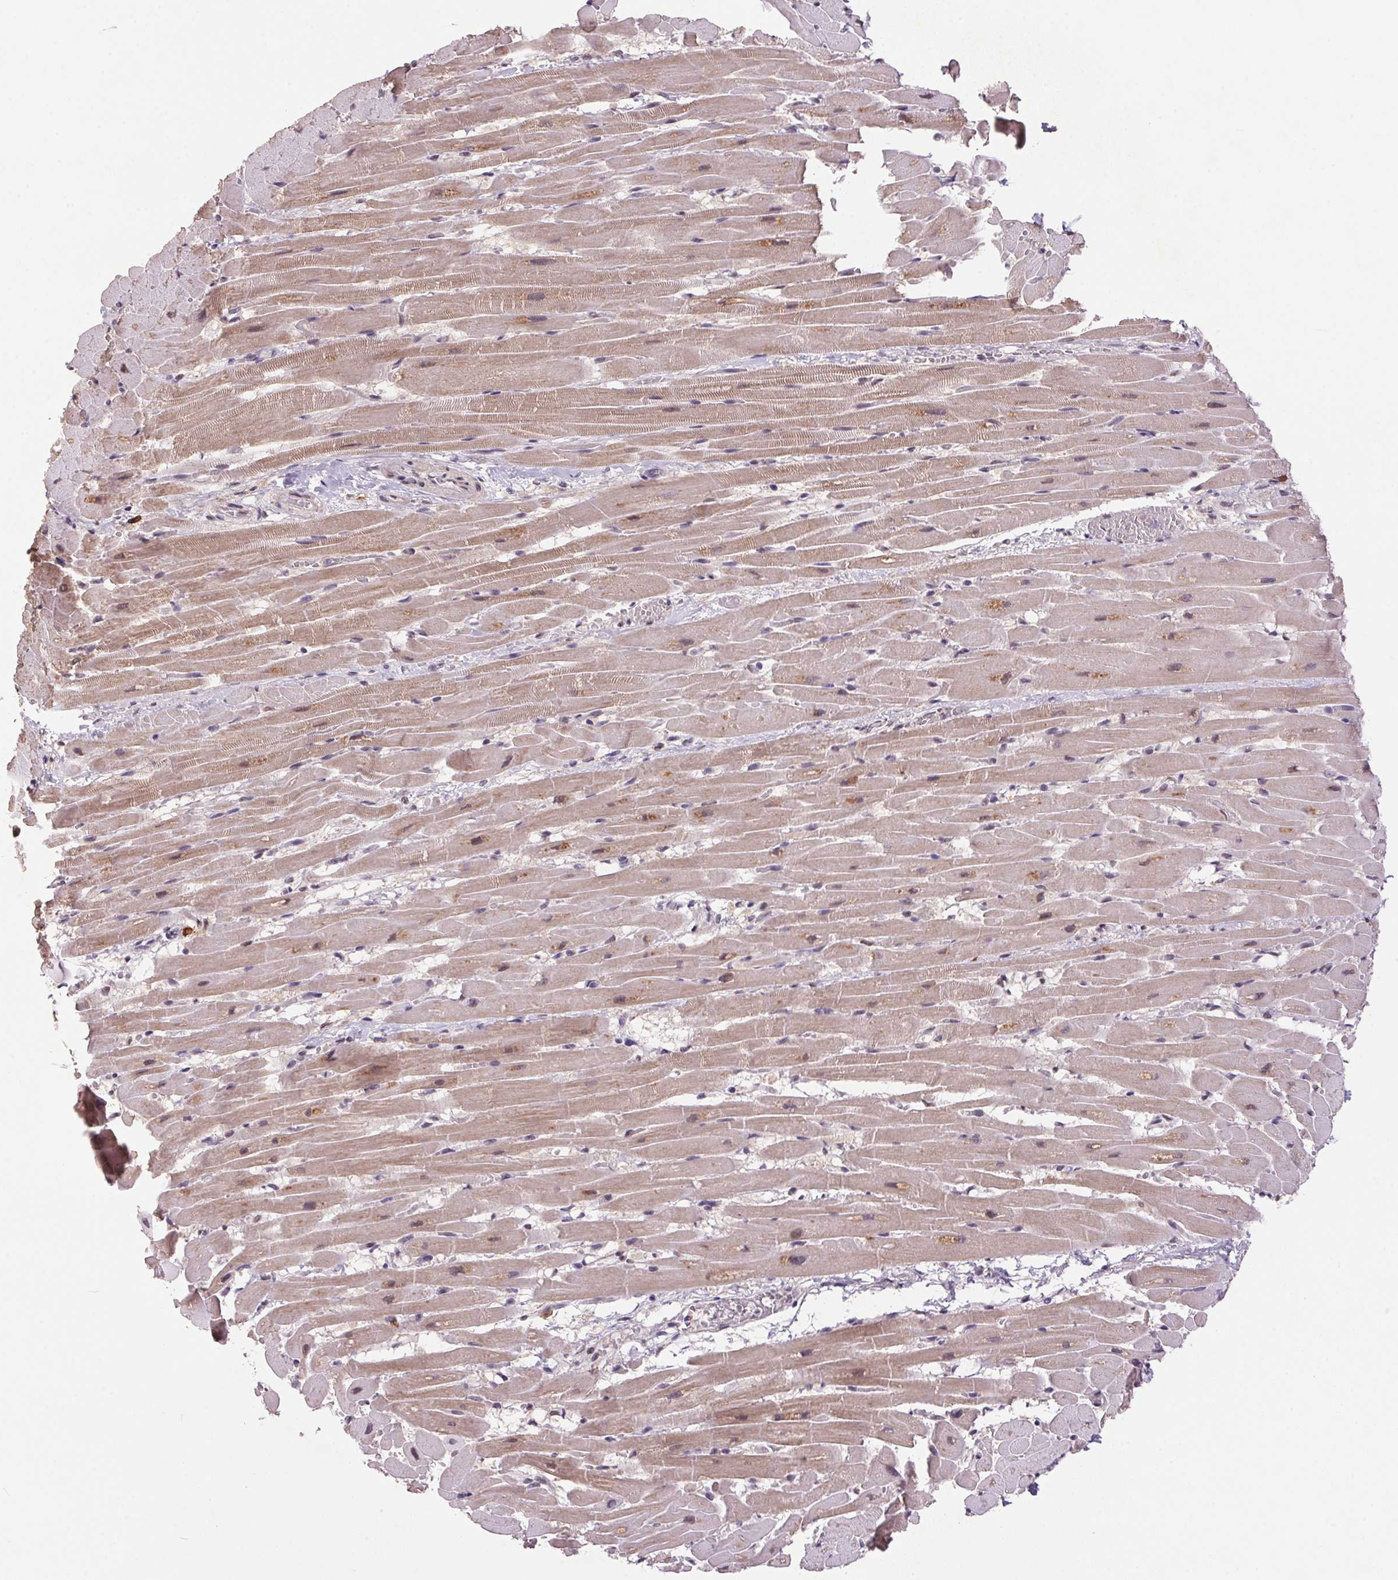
{"staining": {"intensity": "moderate", "quantity": "25%-75%", "location": "cytoplasmic/membranous,nuclear"}, "tissue": "heart muscle", "cell_type": "Cardiomyocytes", "image_type": "normal", "snomed": [{"axis": "morphology", "description": "Normal tissue, NOS"}, {"axis": "topography", "description": "Heart"}], "caption": "A brown stain shows moderate cytoplasmic/membranous,nuclear expression of a protein in cardiomyocytes of unremarkable human heart muscle. The staining is performed using DAB brown chromogen to label protein expression. The nuclei are counter-stained blue using hematoxylin.", "gene": "ZBTB4", "patient": {"sex": "male", "age": 37}}